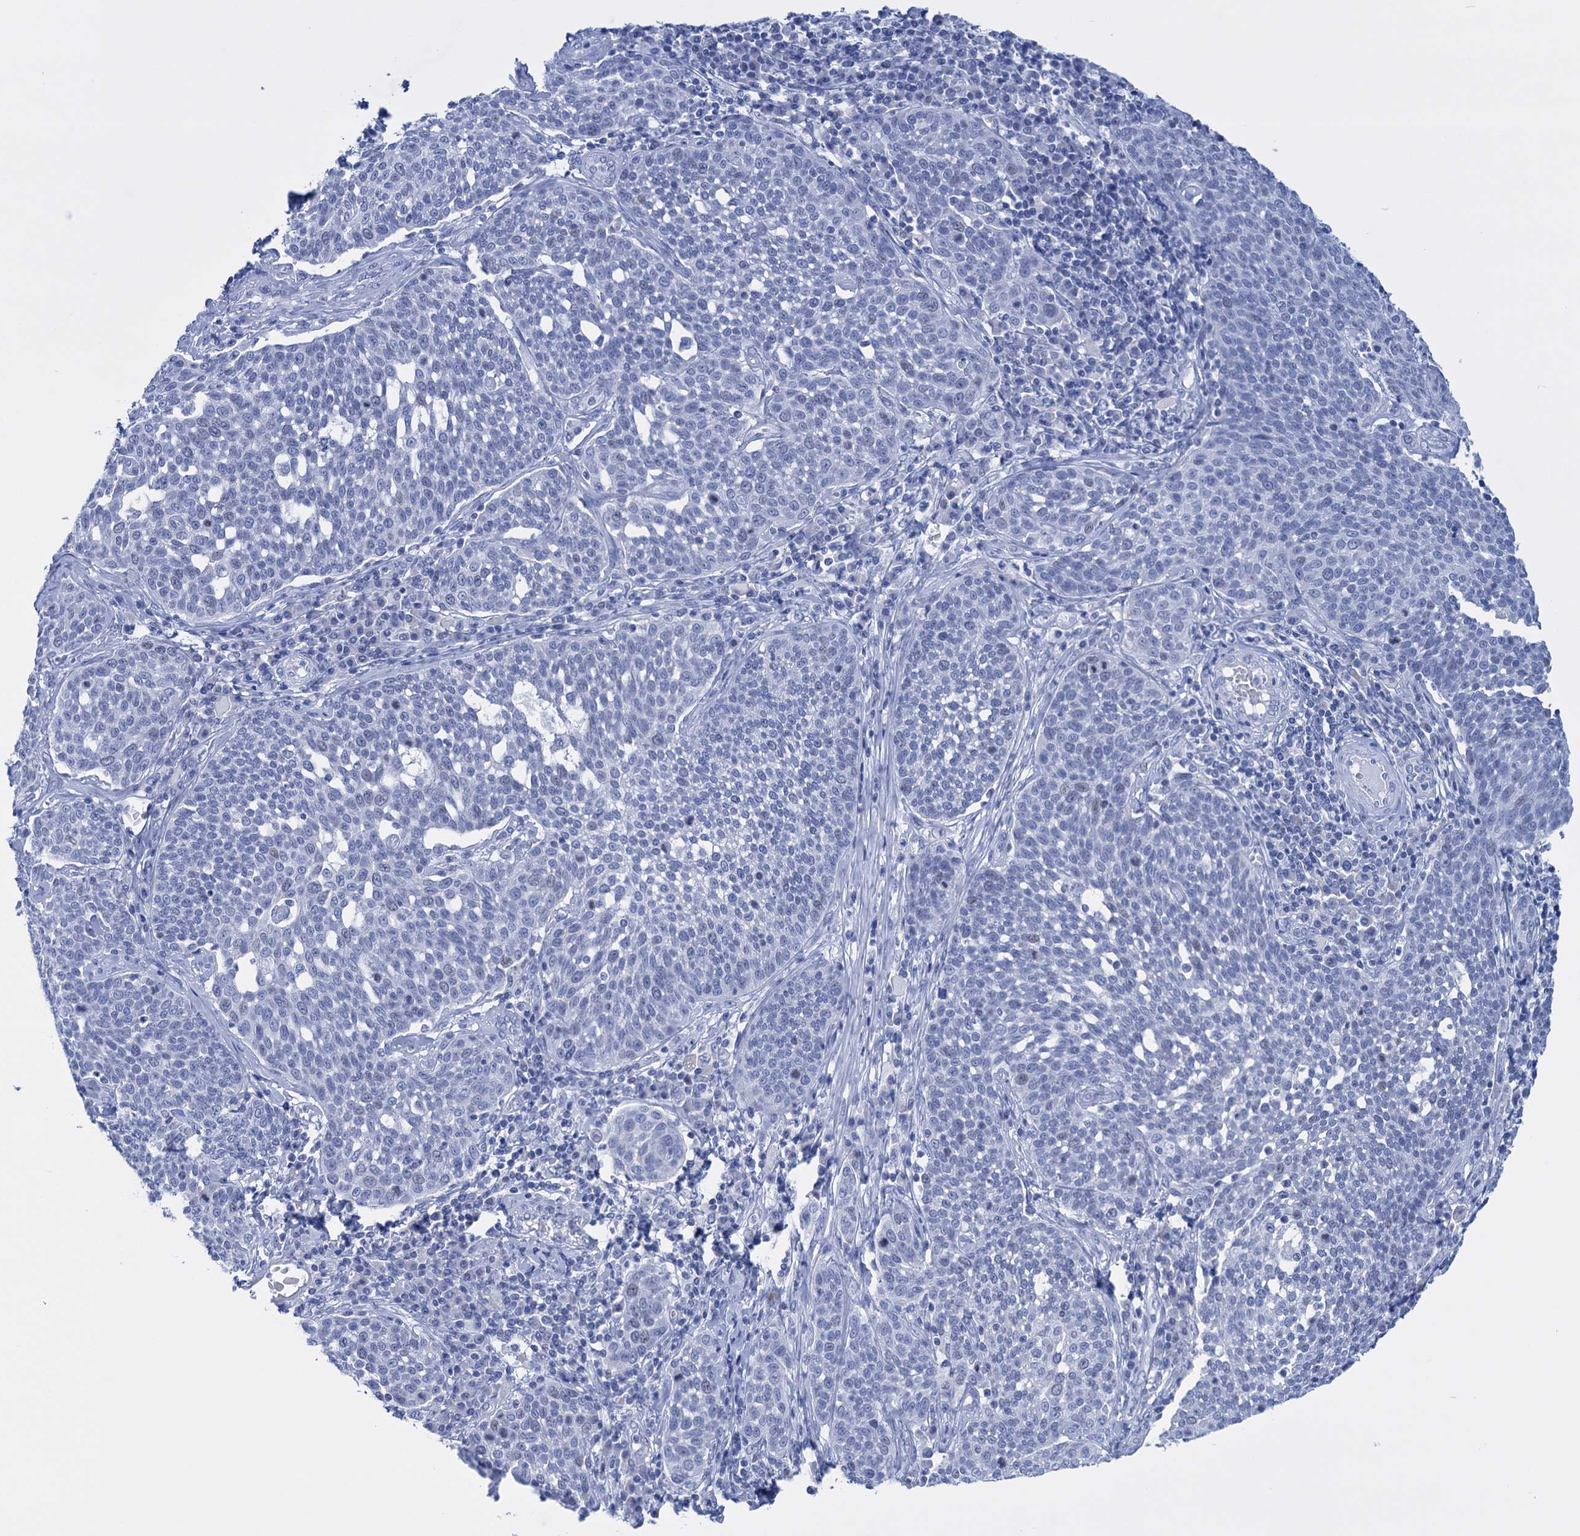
{"staining": {"intensity": "negative", "quantity": "none", "location": "none"}, "tissue": "cervical cancer", "cell_type": "Tumor cells", "image_type": "cancer", "snomed": [{"axis": "morphology", "description": "Squamous cell carcinoma, NOS"}, {"axis": "topography", "description": "Cervix"}], "caption": "The photomicrograph demonstrates no staining of tumor cells in cervical cancer.", "gene": "FBXW12", "patient": {"sex": "female", "age": 34}}